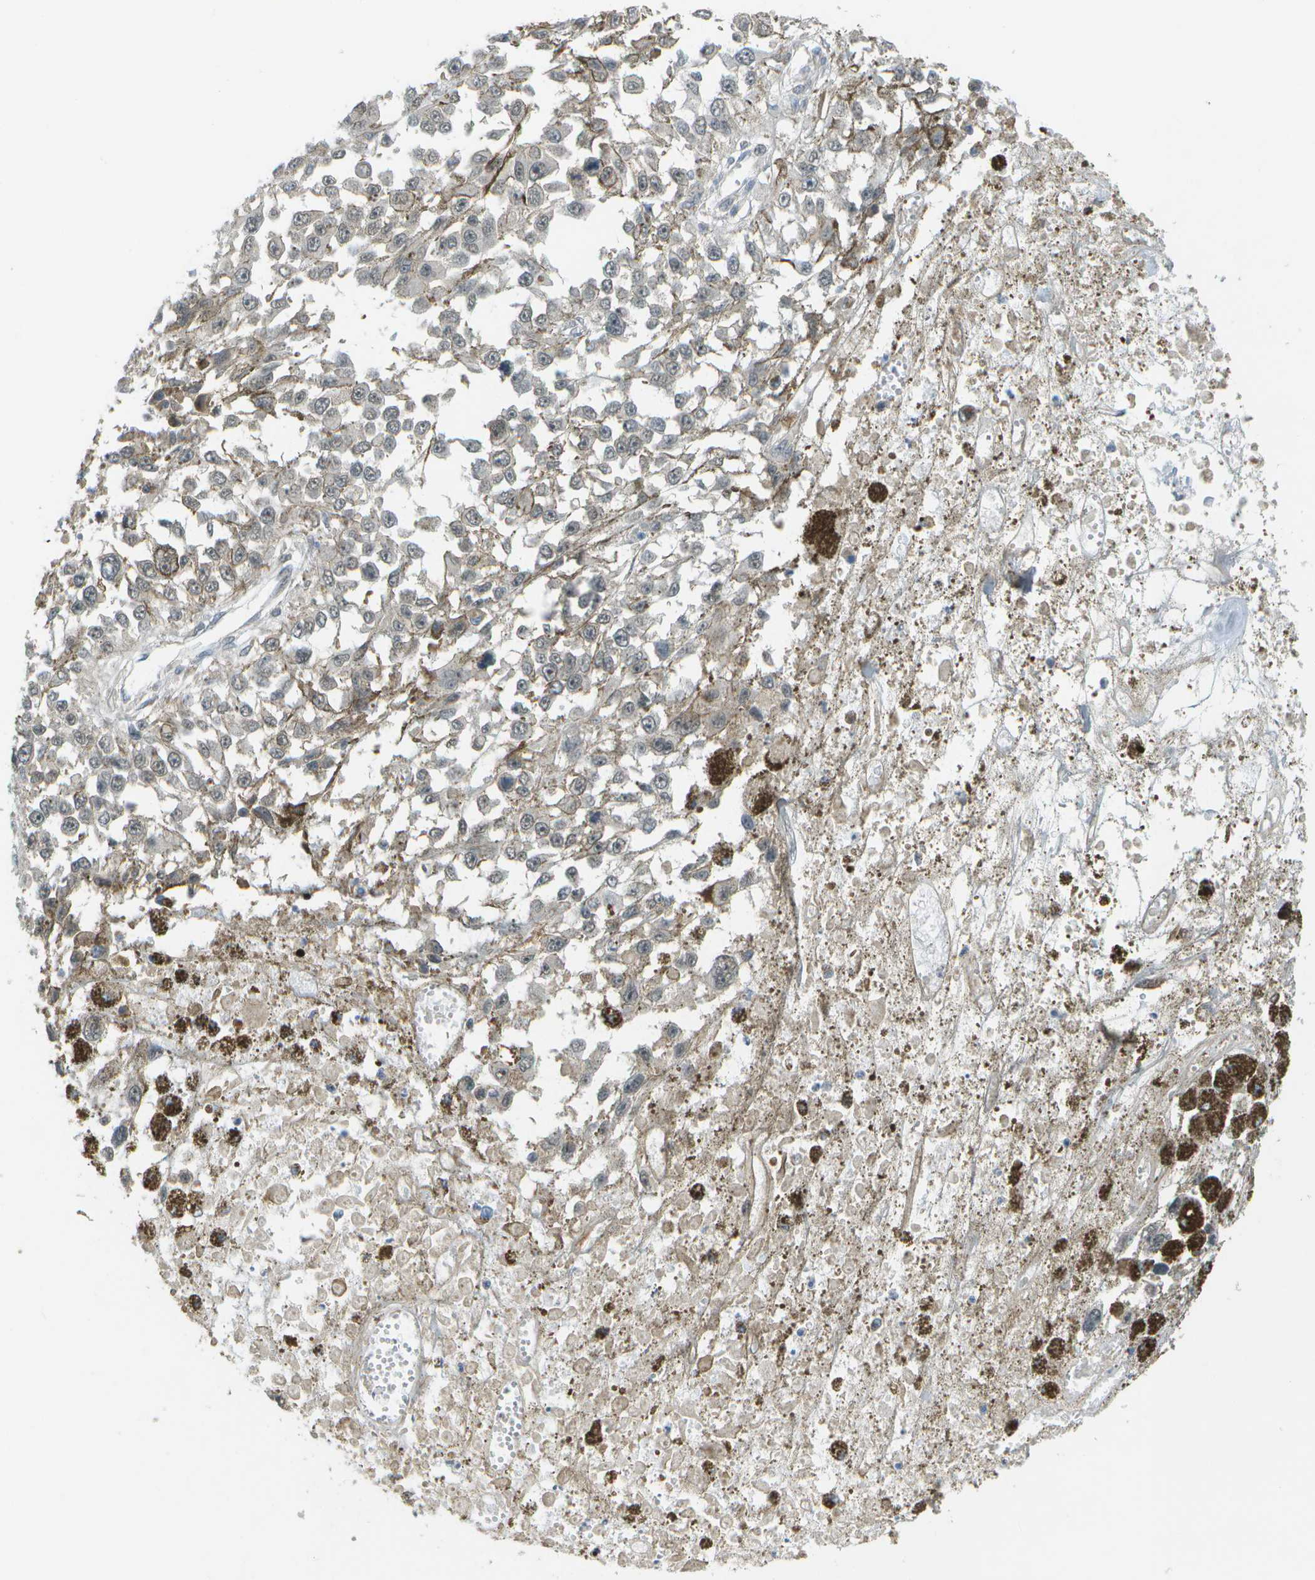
{"staining": {"intensity": "negative", "quantity": "none", "location": "none"}, "tissue": "melanoma", "cell_type": "Tumor cells", "image_type": "cancer", "snomed": [{"axis": "morphology", "description": "Malignant melanoma, Metastatic site"}, {"axis": "topography", "description": "Lymph node"}], "caption": "This is a micrograph of immunohistochemistry (IHC) staining of malignant melanoma (metastatic site), which shows no staining in tumor cells. (Brightfield microscopy of DAB IHC at high magnification).", "gene": "WNK2", "patient": {"sex": "male", "age": 59}}